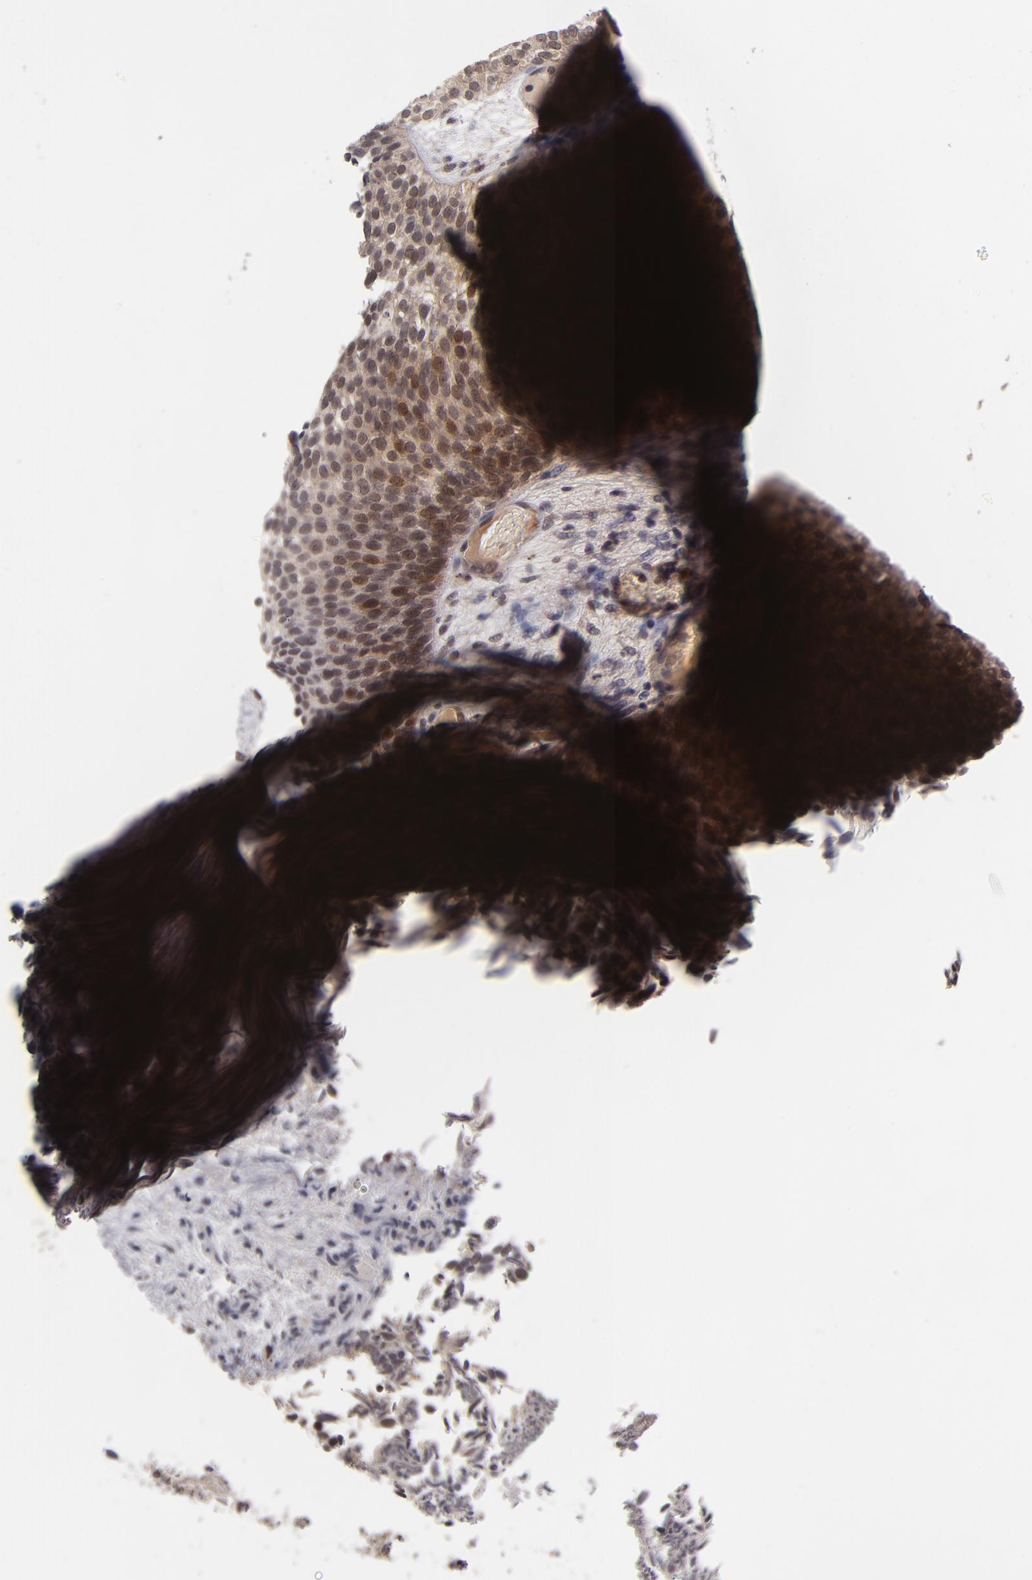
{"staining": {"intensity": "moderate", "quantity": ">75%", "location": "cytoplasmic/membranous,nuclear"}, "tissue": "urothelial cancer", "cell_type": "Tumor cells", "image_type": "cancer", "snomed": [{"axis": "morphology", "description": "Urothelial carcinoma, Low grade"}, {"axis": "topography", "description": "Urinary bladder"}], "caption": "Immunohistochemical staining of low-grade urothelial carcinoma shows moderate cytoplasmic/membranous and nuclear protein positivity in about >75% of tumor cells. The protein of interest is stained brown, and the nuclei are stained in blue (DAB IHC with brightfield microscopy, high magnification).", "gene": "TYMS", "patient": {"sex": "male", "age": 84}}